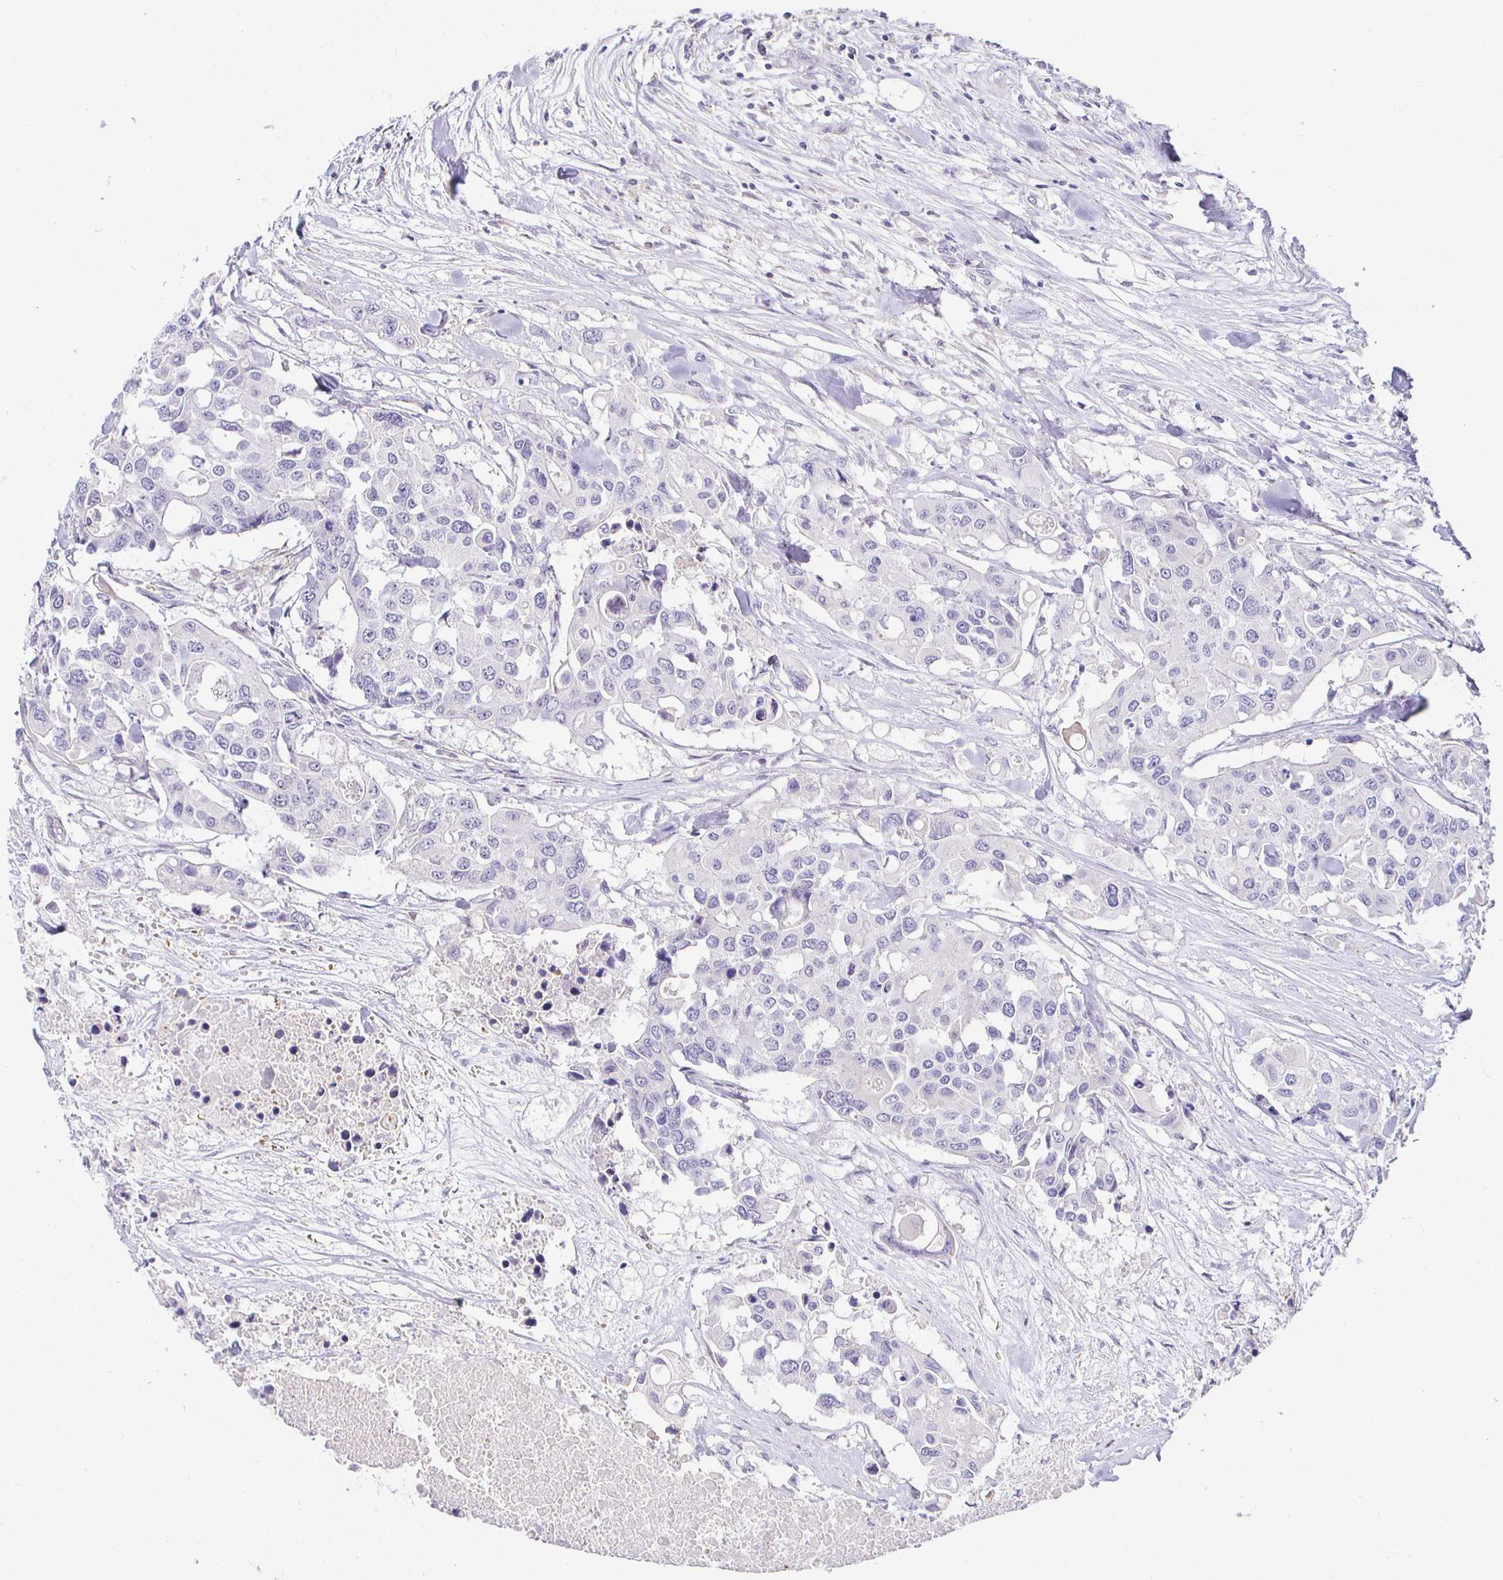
{"staining": {"intensity": "negative", "quantity": "none", "location": "none"}, "tissue": "colorectal cancer", "cell_type": "Tumor cells", "image_type": "cancer", "snomed": [{"axis": "morphology", "description": "Adenocarcinoma, NOS"}, {"axis": "topography", "description": "Colon"}], "caption": "There is no significant expression in tumor cells of colorectal cancer (adenocarcinoma).", "gene": "SIRPA", "patient": {"sex": "male", "age": 77}}